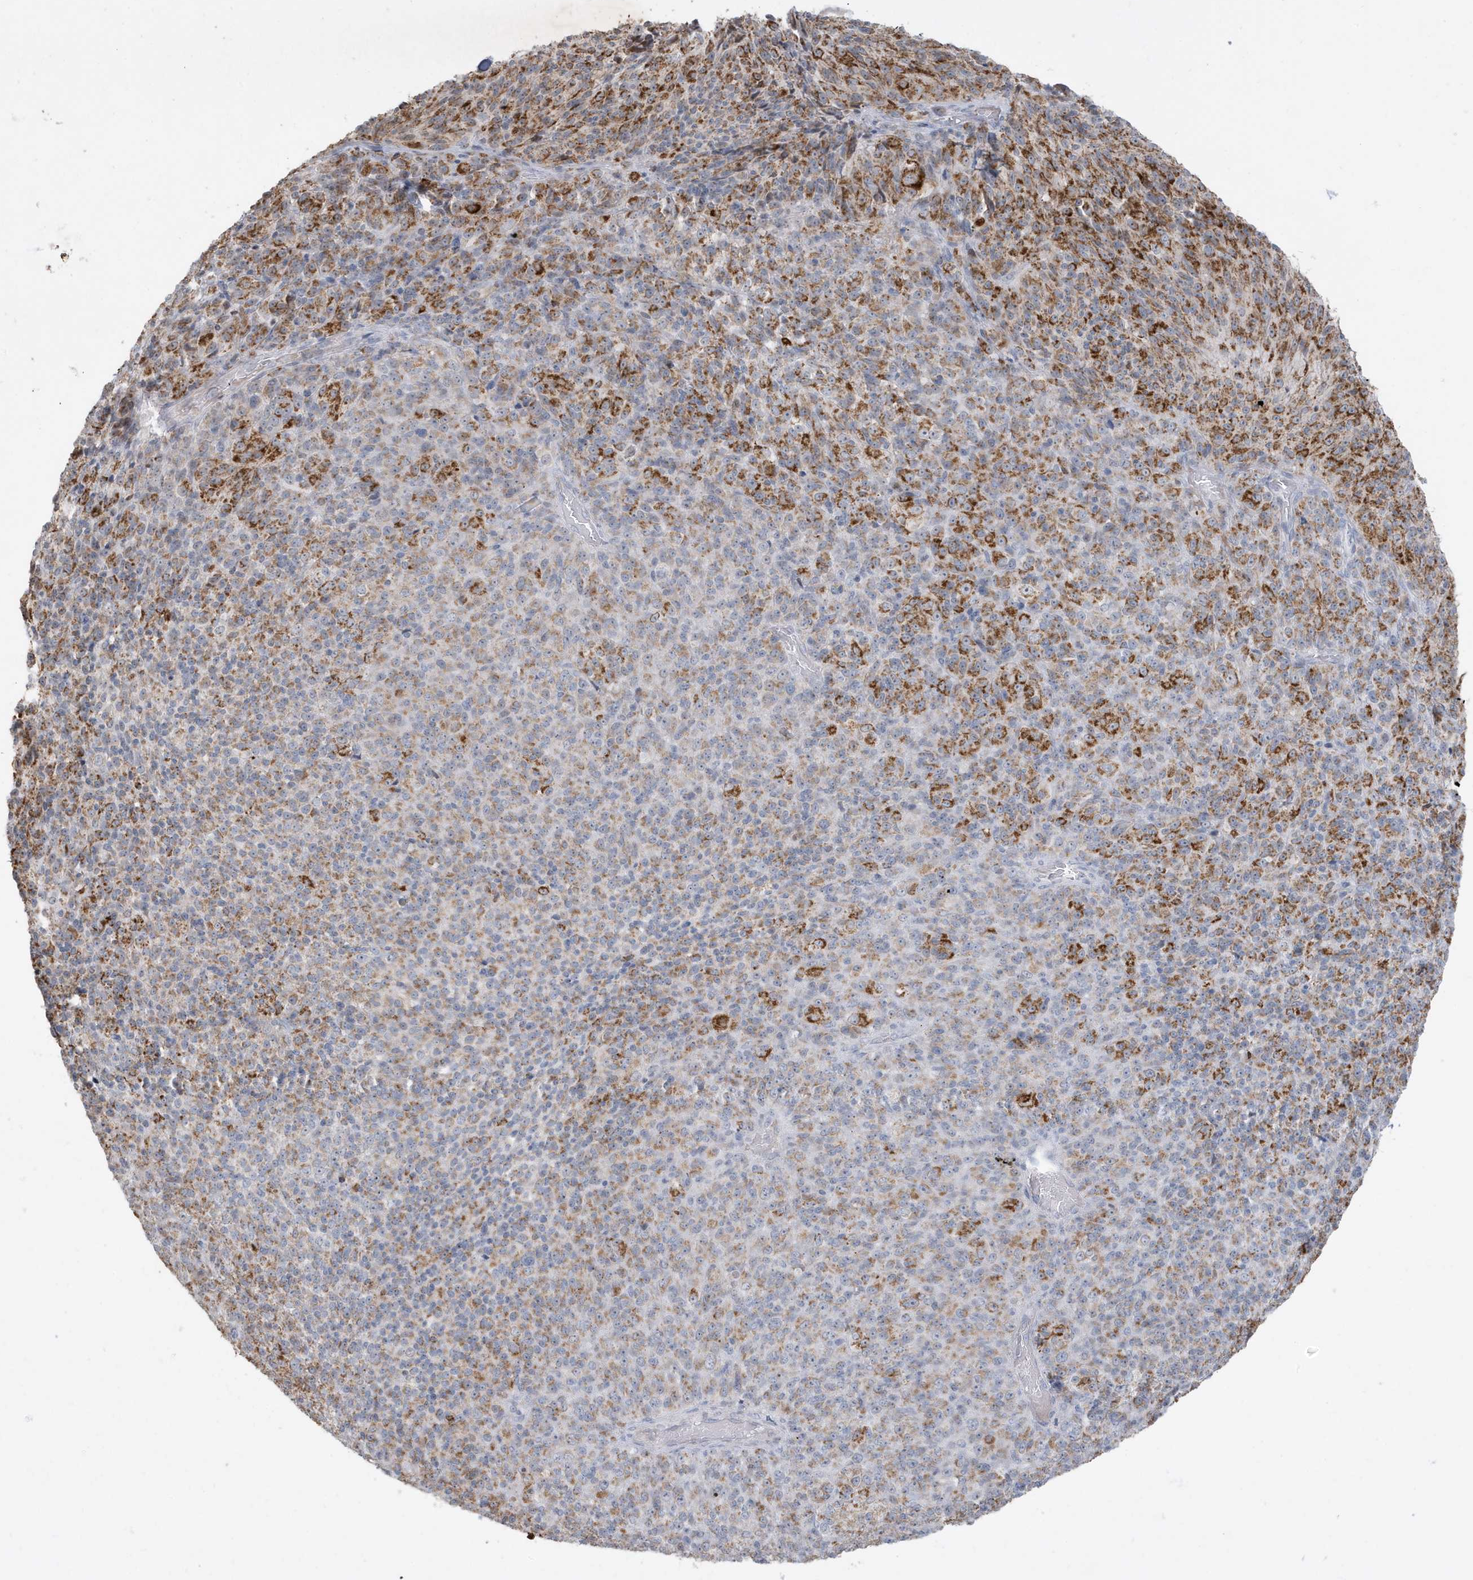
{"staining": {"intensity": "moderate", "quantity": "25%-75%", "location": "cytoplasmic/membranous"}, "tissue": "melanoma", "cell_type": "Tumor cells", "image_type": "cancer", "snomed": [{"axis": "morphology", "description": "Malignant melanoma, Metastatic site"}, {"axis": "topography", "description": "Brain"}], "caption": "Protein analysis of melanoma tissue displays moderate cytoplasmic/membranous staining in approximately 25%-75% of tumor cells. Nuclei are stained in blue.", "gene": "FNDC1", "patient": {"sex": "female", "age": 56}}